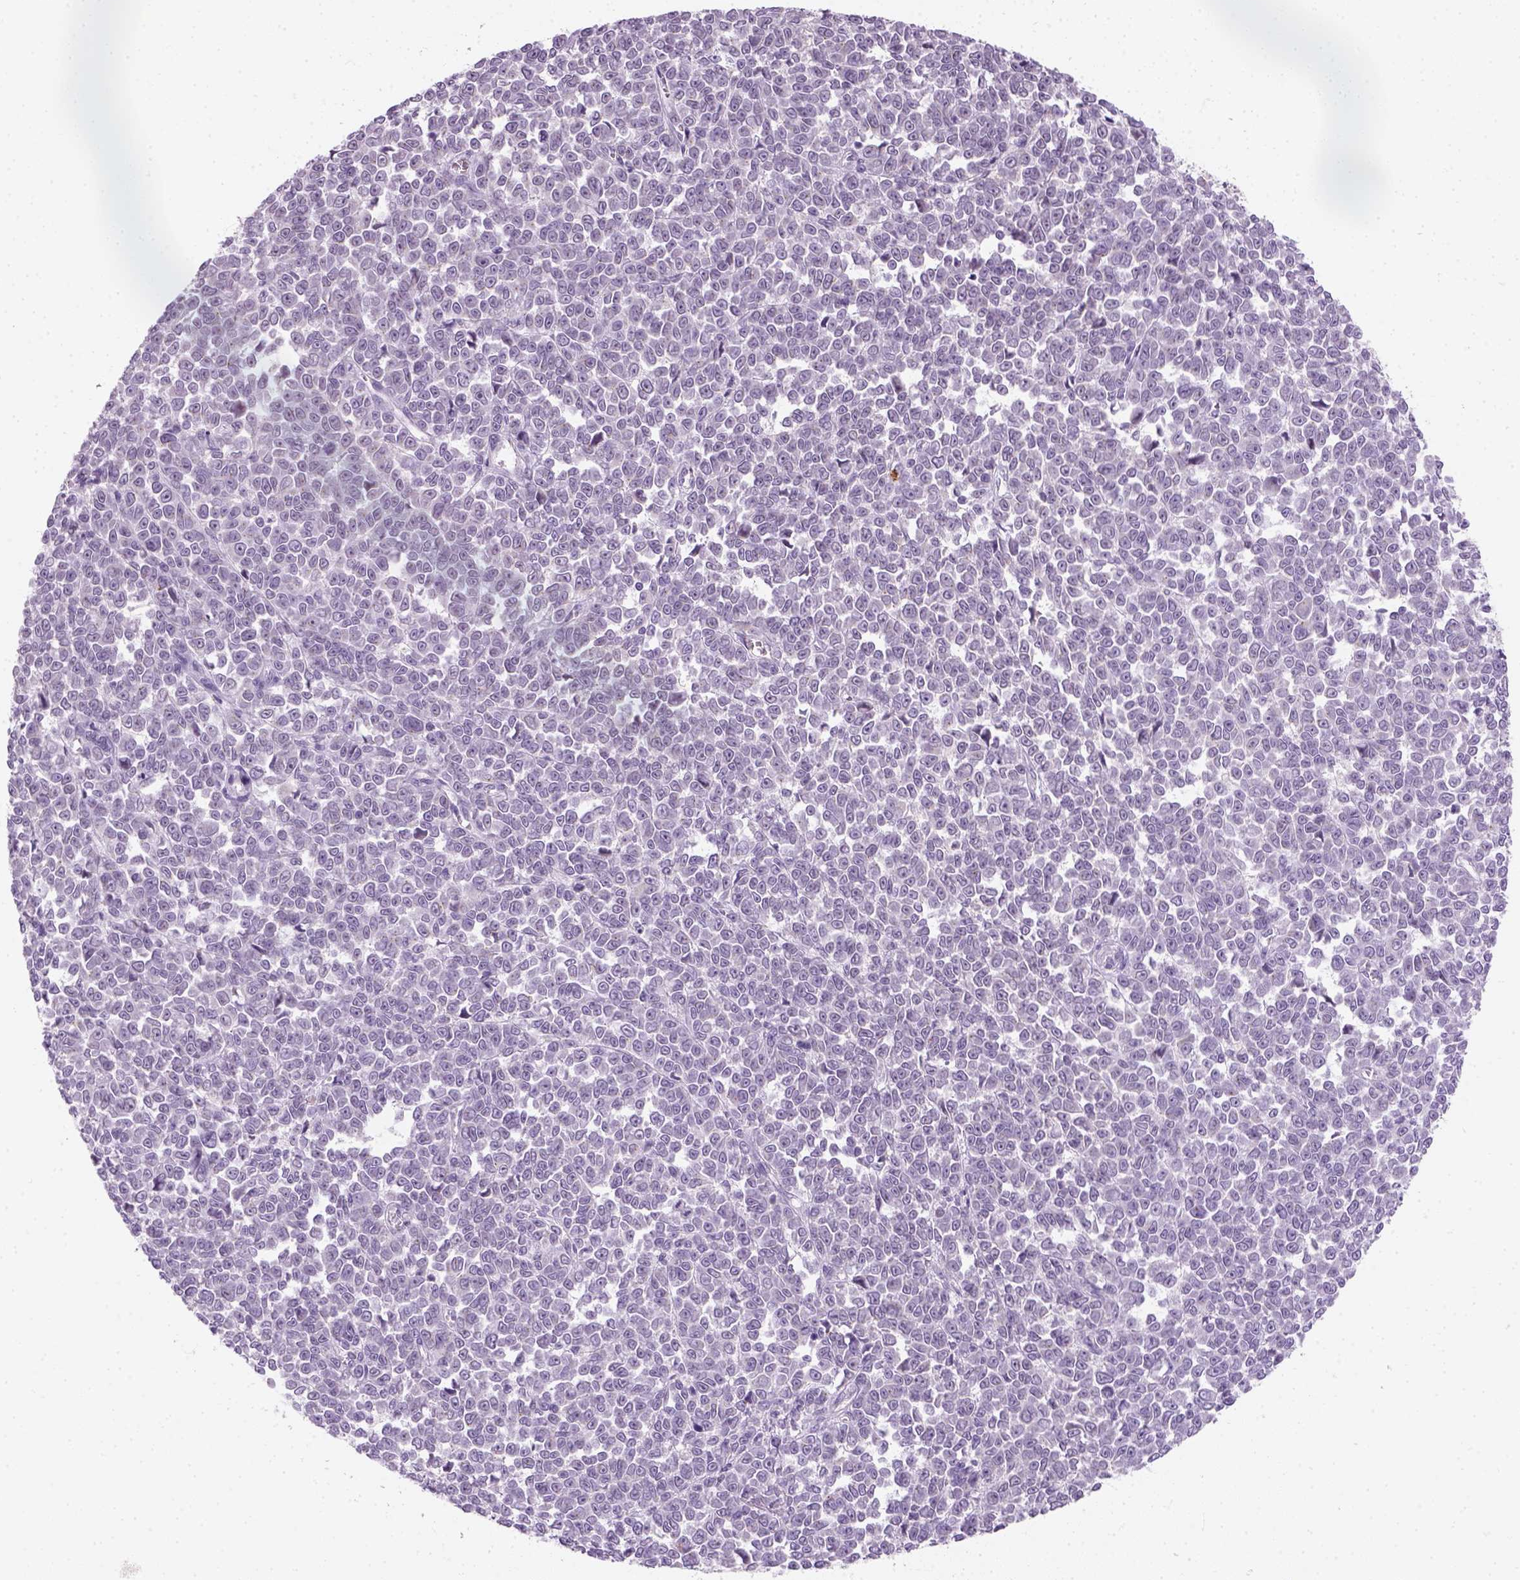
{"staining": {"intensity": "negative", "quantity": "none", "location": "none"}, "tissue": "melanoma", "cell_type": "Tumor cells", "image_type": "cancer", "snomed": [{"axis": "morphology", "description": "Malignant melanoma, NOS"}, {"axis": "topography", "description": "Skin"}], "caption": "The IHC micrograph has no significant positivity in tumor cells of malignant melanoma tissue.", "gene": "IL4", "patient": {"sex": "female", "age": 95}}